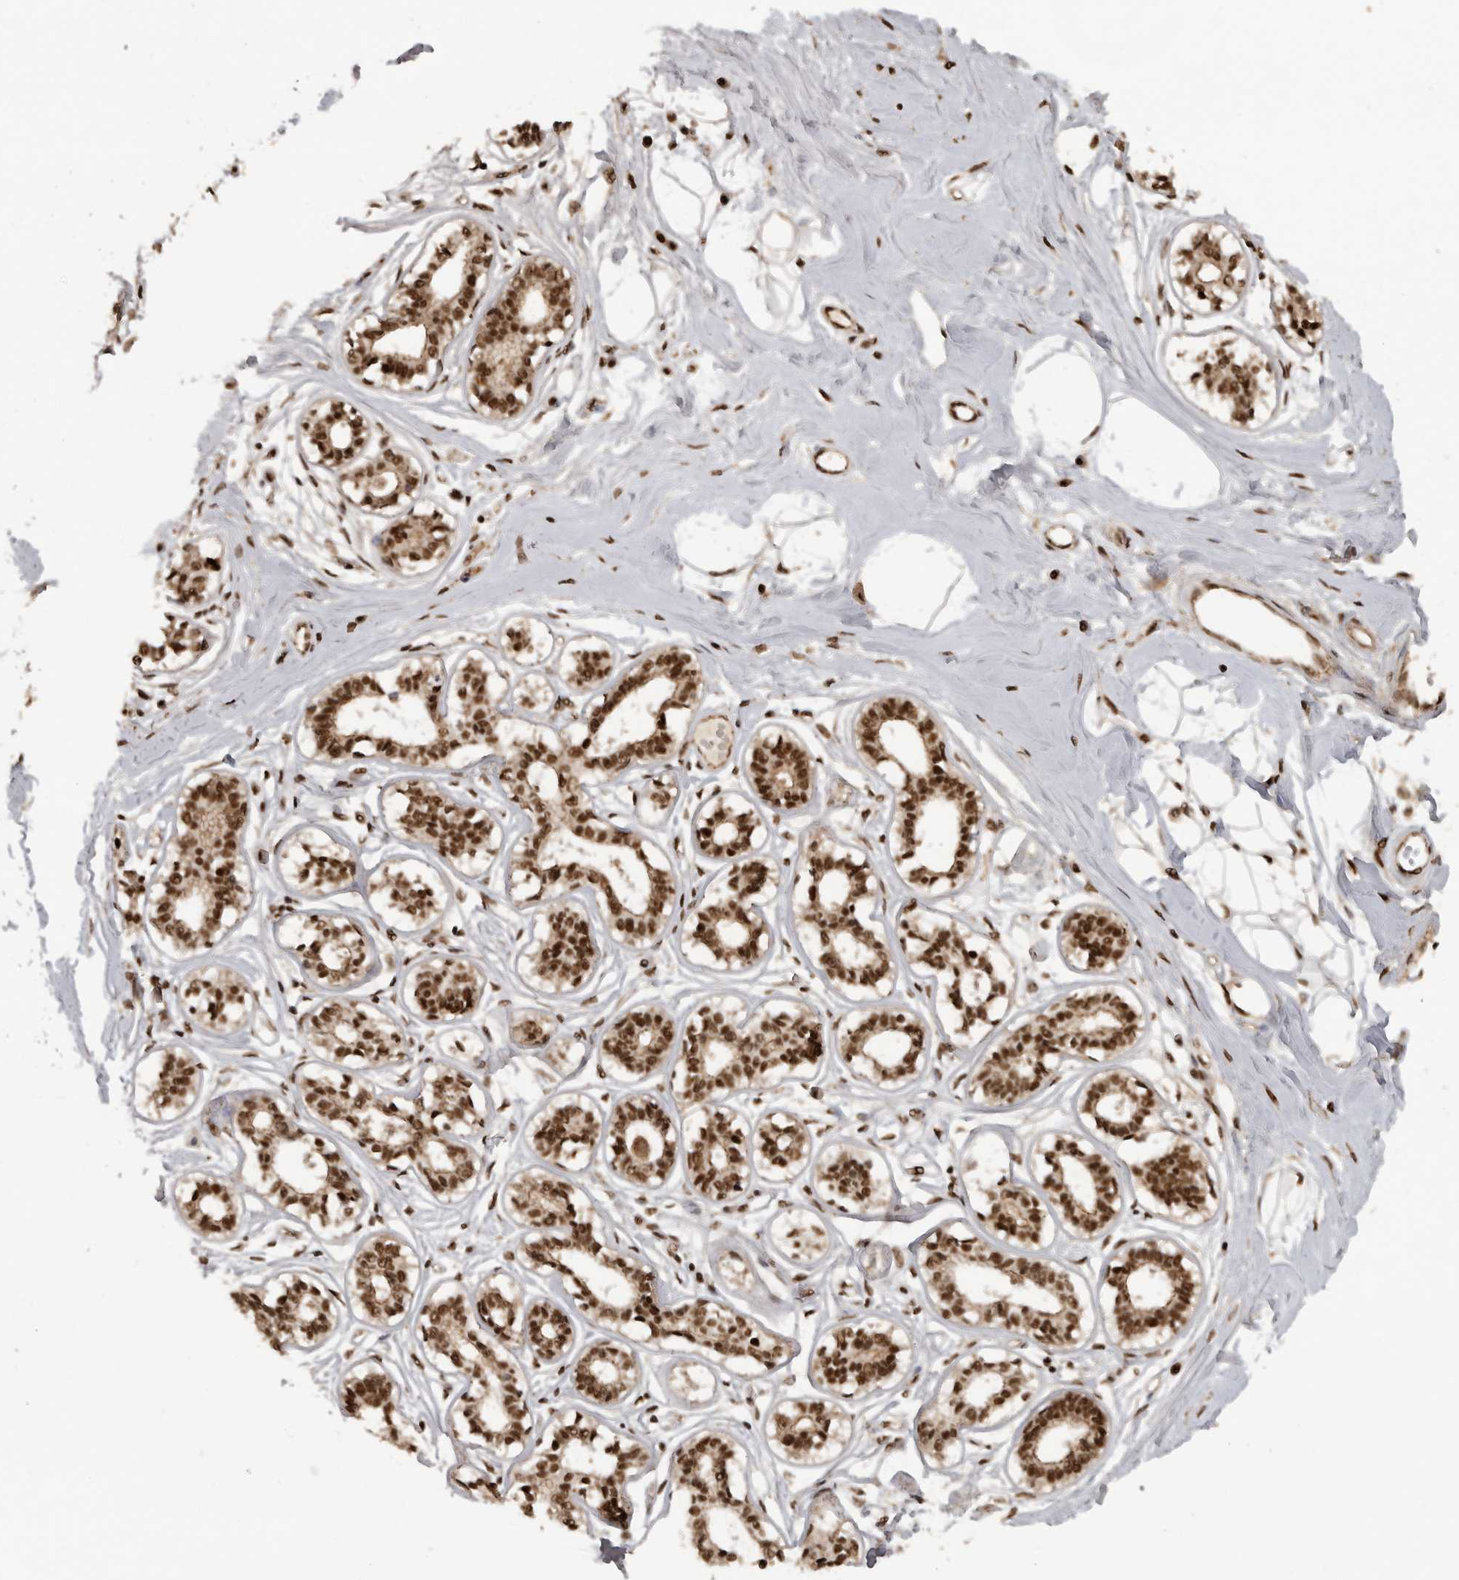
{"staining": {"intensity": "moderate", "quantity": "<25%", "location": "nuclear"}, "tissue": "breast", "cell_type": "Adipocytes", "image_type": "normal", "snomed": [{"axis": "morphology", "description": "Normal tissue, NOS"}, {"axis": "topography", "description": "Breast"}], "caption": "Immunohistochemistry of normal human breast exhibits low levels of moderate nuclear expression in about <25% of adipocytes.", "gene": "CBLL1", "patient": {"sex": "female", "age": 45}}